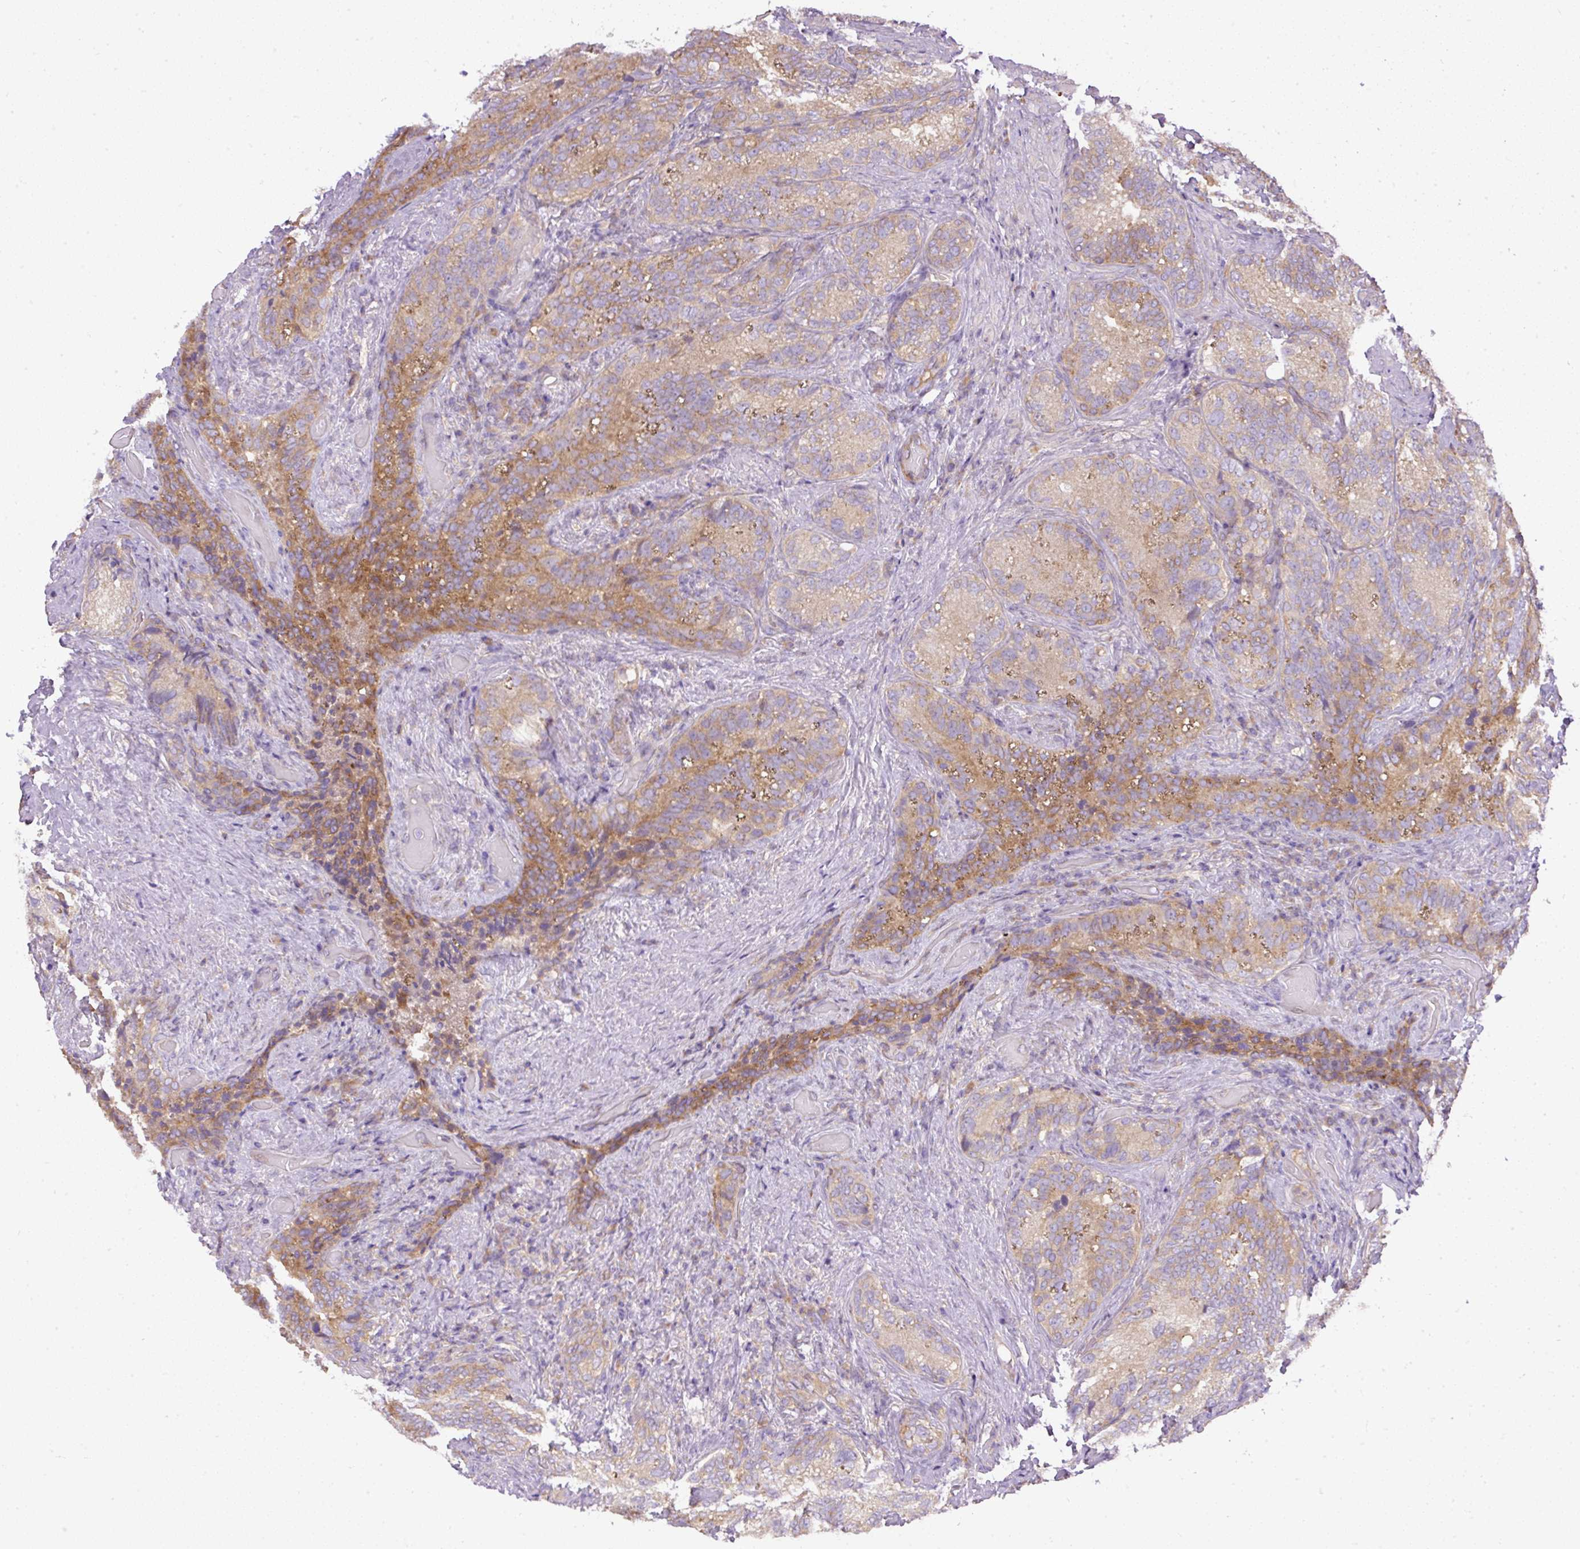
{"staining": {"intensity": "moderate", "quantity": ">75%", "location": "cytoplasmic/membranous"}, "tissue": "seminal vesicle", "cell_type": "Glandular cells", "image_type": "normal", "snomed": [{"axis": "morphology", "description": "Normal tissue, NOS"}, {"axis": "topography", "description": "Seminal veicle"}], "caption": "A micrograph showing moderate cytoplasmic/membranous staining in about >75% of glandular cells in benign seminal vesicle, as visualized by brown immunohistochemical staining.", "gene": "DAPK1", "patient": {"sex": "male", "age": 68}}